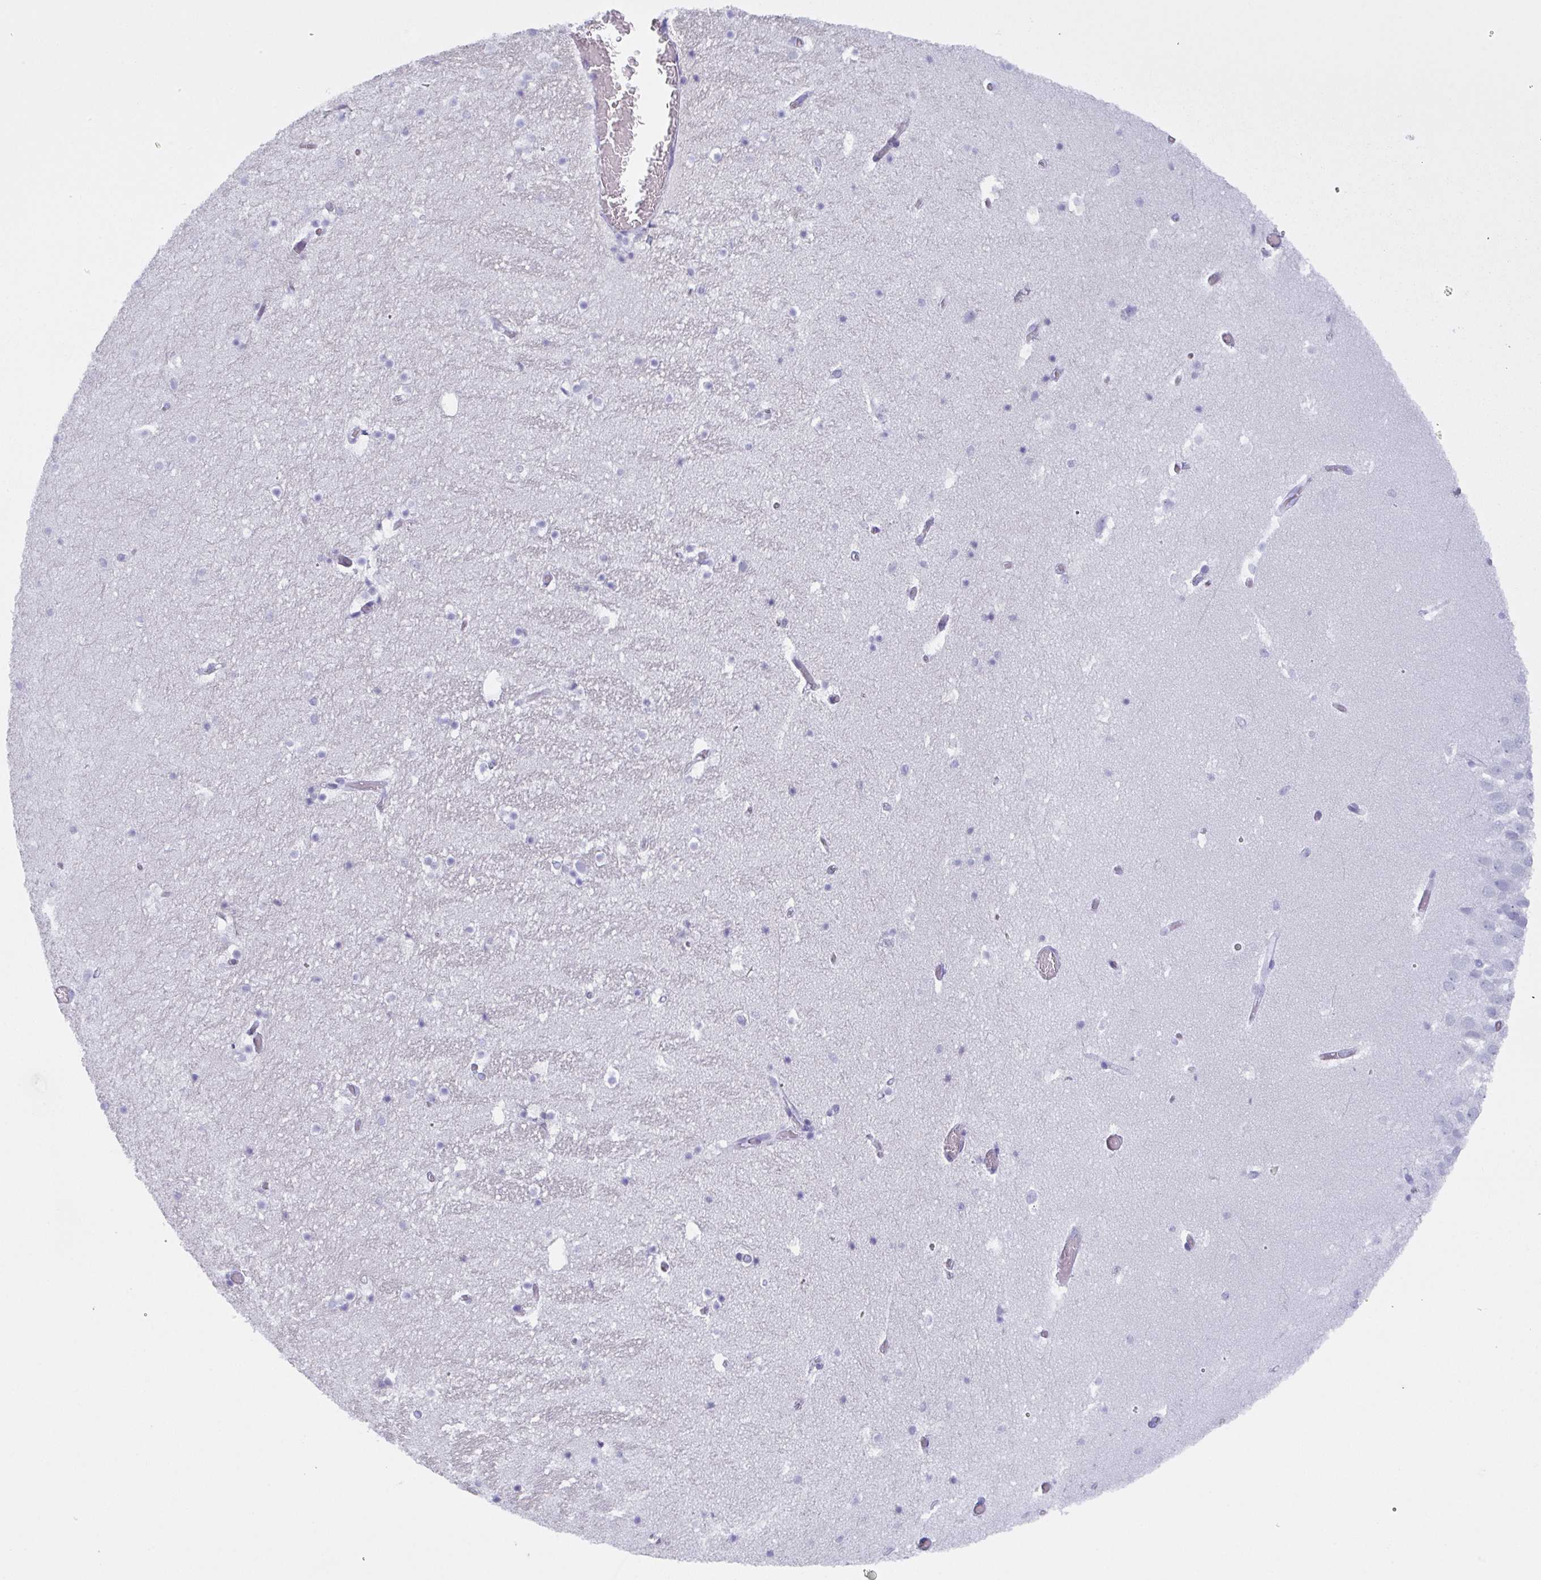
{"staining": {"intensity": "negative", "quantity": "none", "location": "none"}, "tissue": "hippocampus", "cell_type": "Glial cells", "image_type": "normal", "snomed": [{"axis": "morphology", "description": "Normal tissue, NOS"}, {"axis": "topography", "description": "Hippocampus"}], "caption": "High magnification brightfield microscopy of unremarkable hippocampus stained with DAB (brown) and counterstained with hematoxylin (blue): glial cells show no significant positivity. The staining is performed using DAB brown chromogen with nuclei counter-stained in using hematoxylin.", "gene": "SLC36A2", "patient": {"sex": "male", "age": 26}}